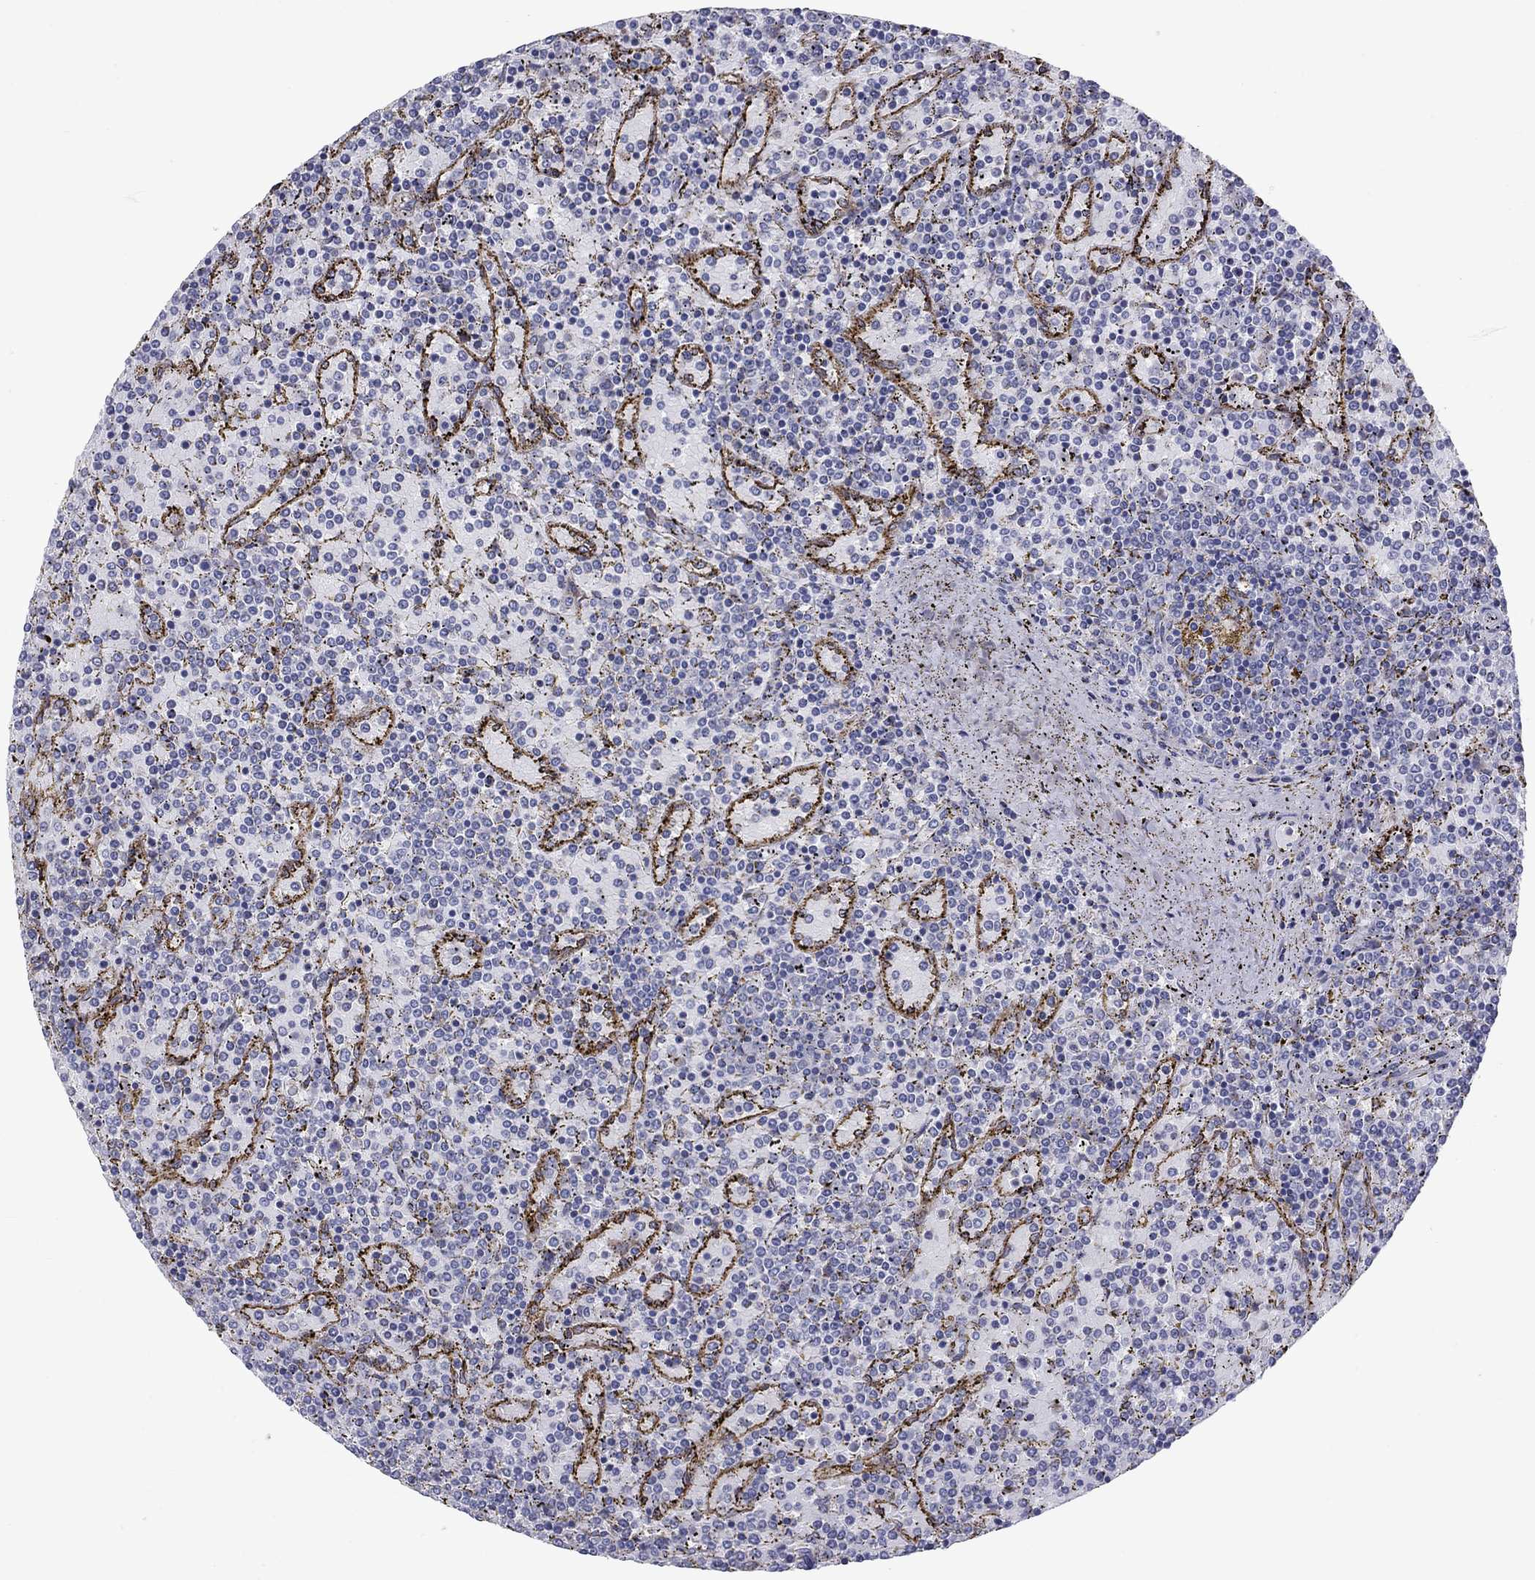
{"staining": {"intensity": "negative", "quantity": "none", "location": "none"}, "tissue": "lymphoma", "cell_type": "Tumor cells", "image_type": "cancer", "snomed": [{"axis": "morphology", "description": "Malignant lymphoma, non-Hodgkin's type, Low grade"}, {"axis": "topography", "description": "Spleen"}], "caption": "Immunohistochemistry (IHC) photomicrograph of lymphoma stained for a protein (brown), which reveals no expression in tumor cells. The staining is performed using DAB brown chromogen with nuclei counter-stained in using hematoxylin.", "gene": "TMPRSS11A", "patient": {"sex": "female", "age": 77}}